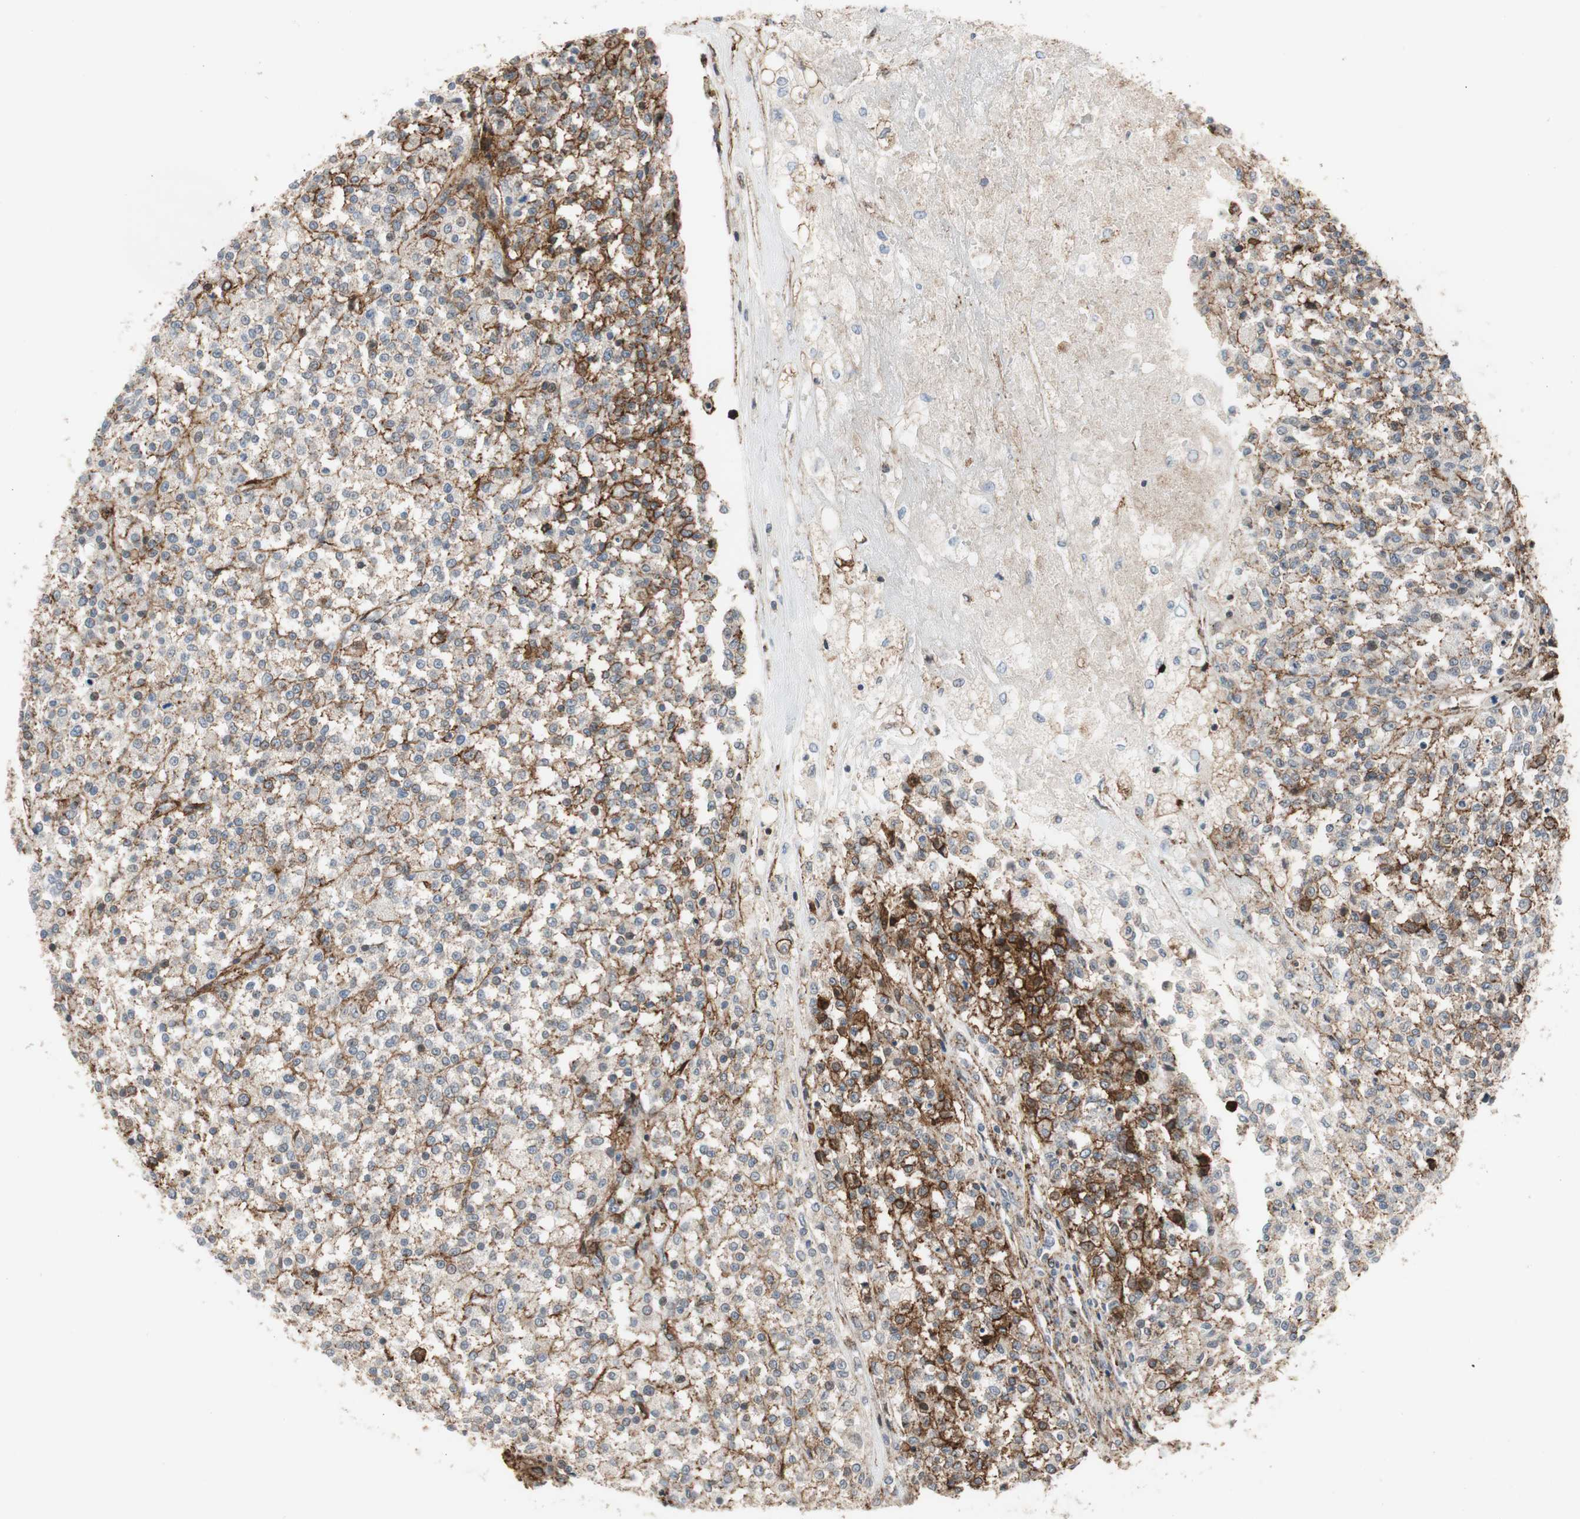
{"staining": {"intensity": "strong", "quantity": "<25%", "location": "cytoplasmic/membranous"}, "tissue": "testis cancer", "cell_type": "Tumor cells", "image_type": "cancer", "snomed": [{"axis": "morphology", "description": "Seminoma, NOS"}, {"axis": "topography", "description": "Testis"}], "caption": "Immunohistochemical staining of human testis cancer reveals medium levels of strong cytoplasmic/membranous protein positivity in approximately <25% of tumor cells. Using DAB (brown) and hematoxylin (blue) stains, captured at high magnification using brightfield microscopy.", "gene": "GRHL1", "patient": {"sex": "male", "age": 59}}